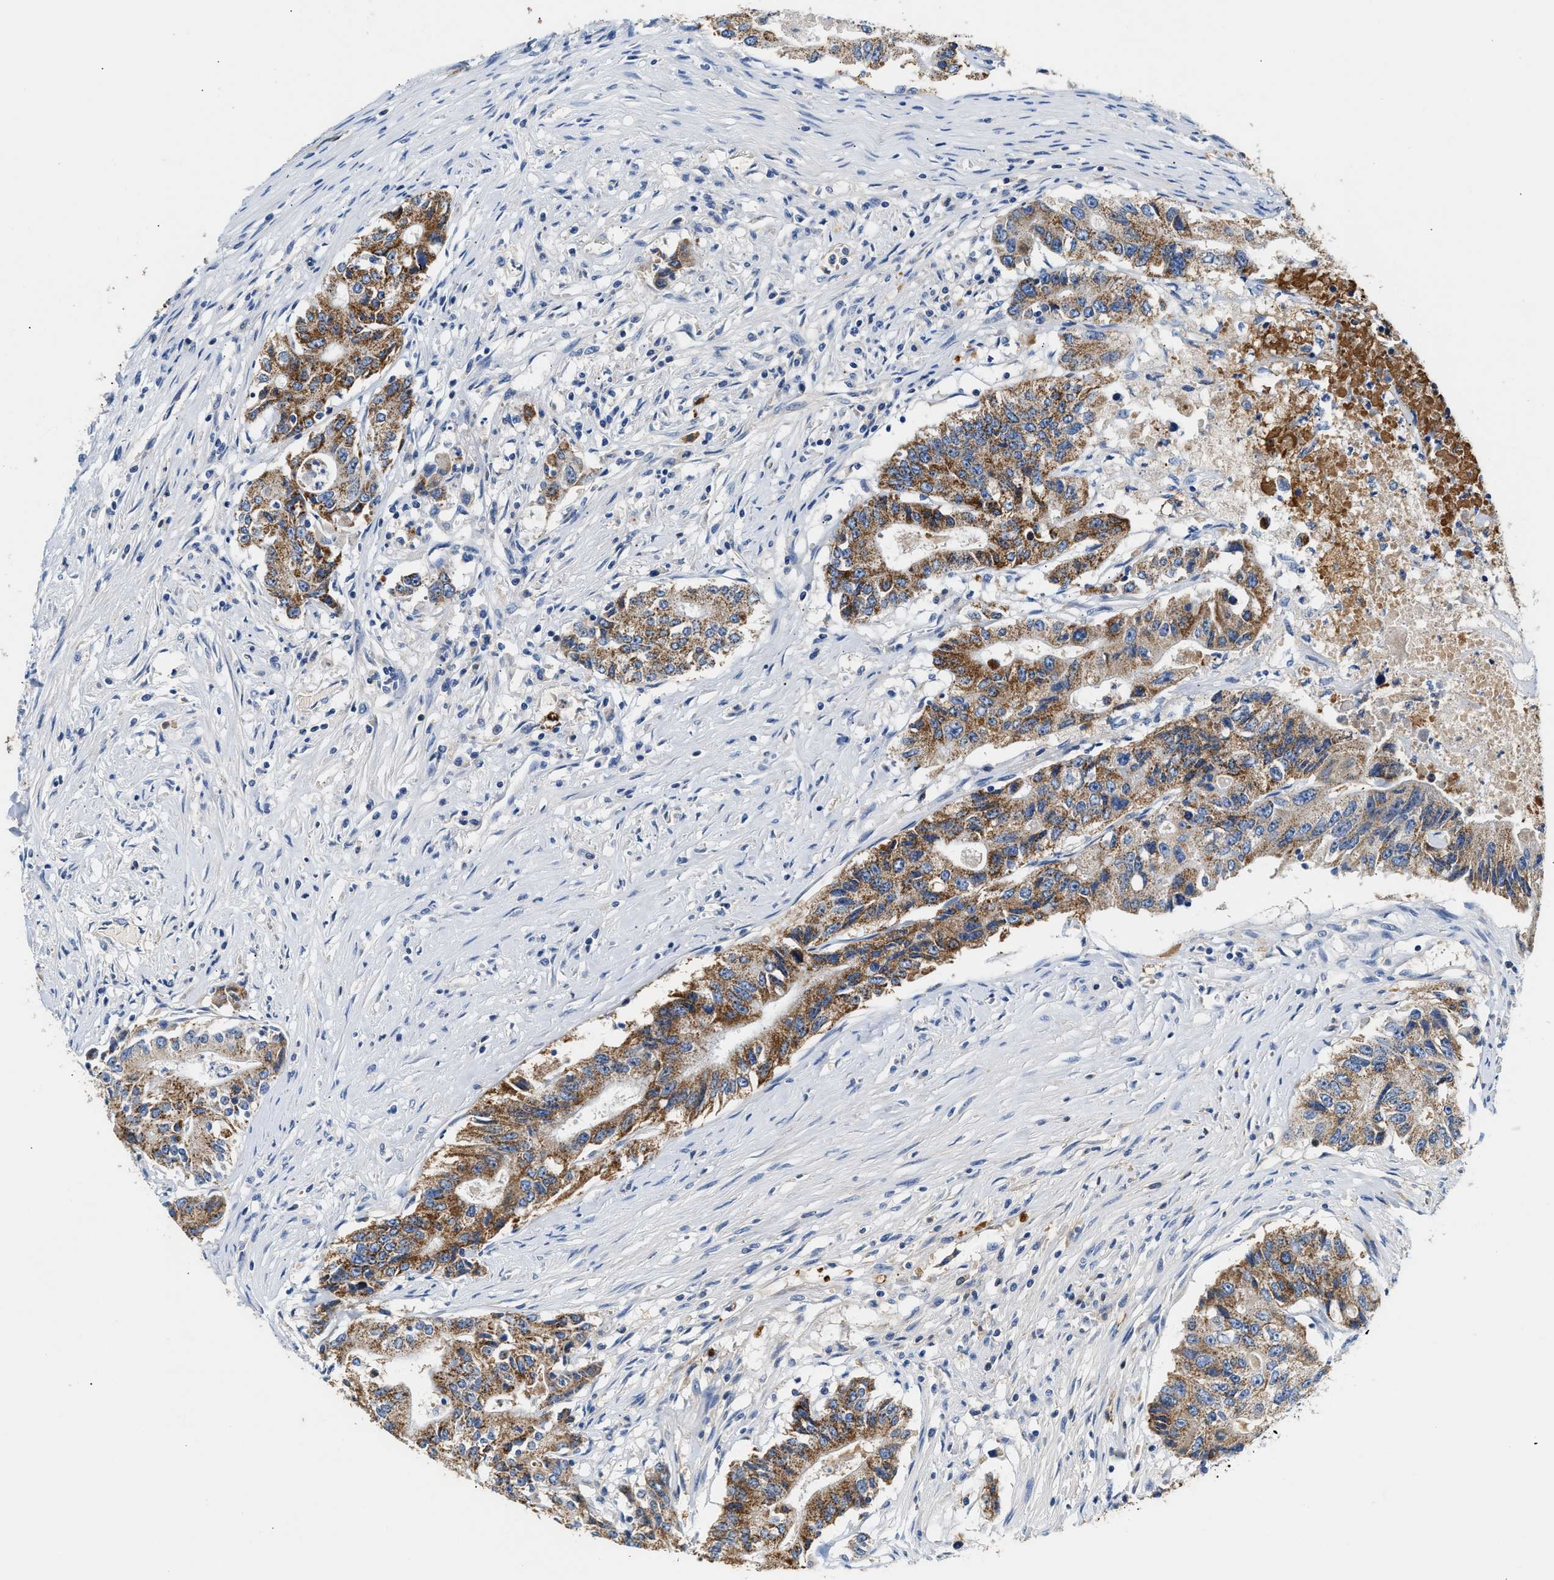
{"staining": {"intensity": "moderate", "quantity": ">75%", "location": "cytoplasmic/membranous"}, "tissue": "colorectal cancer", "cell_type": "Tumor cells", "image_type": "cancer", "snomed": [{"axis": "morphology", "description": "Adenocarcinoma, NOS"}, {"axis": "topography", "description": "Colon"}], "caption": "IHC histopathology image of neoplastic tissue: human colorectal adenocarcinoma stained using IHC reveals medium levels of moderate protein expression localized specifically in the cytoplasmic/membranous of tumor cells, appearing as a cytoplasmic/membranous brown color.", "gene": "TUT7", "patient": {"sex": "female", "age": 77}}